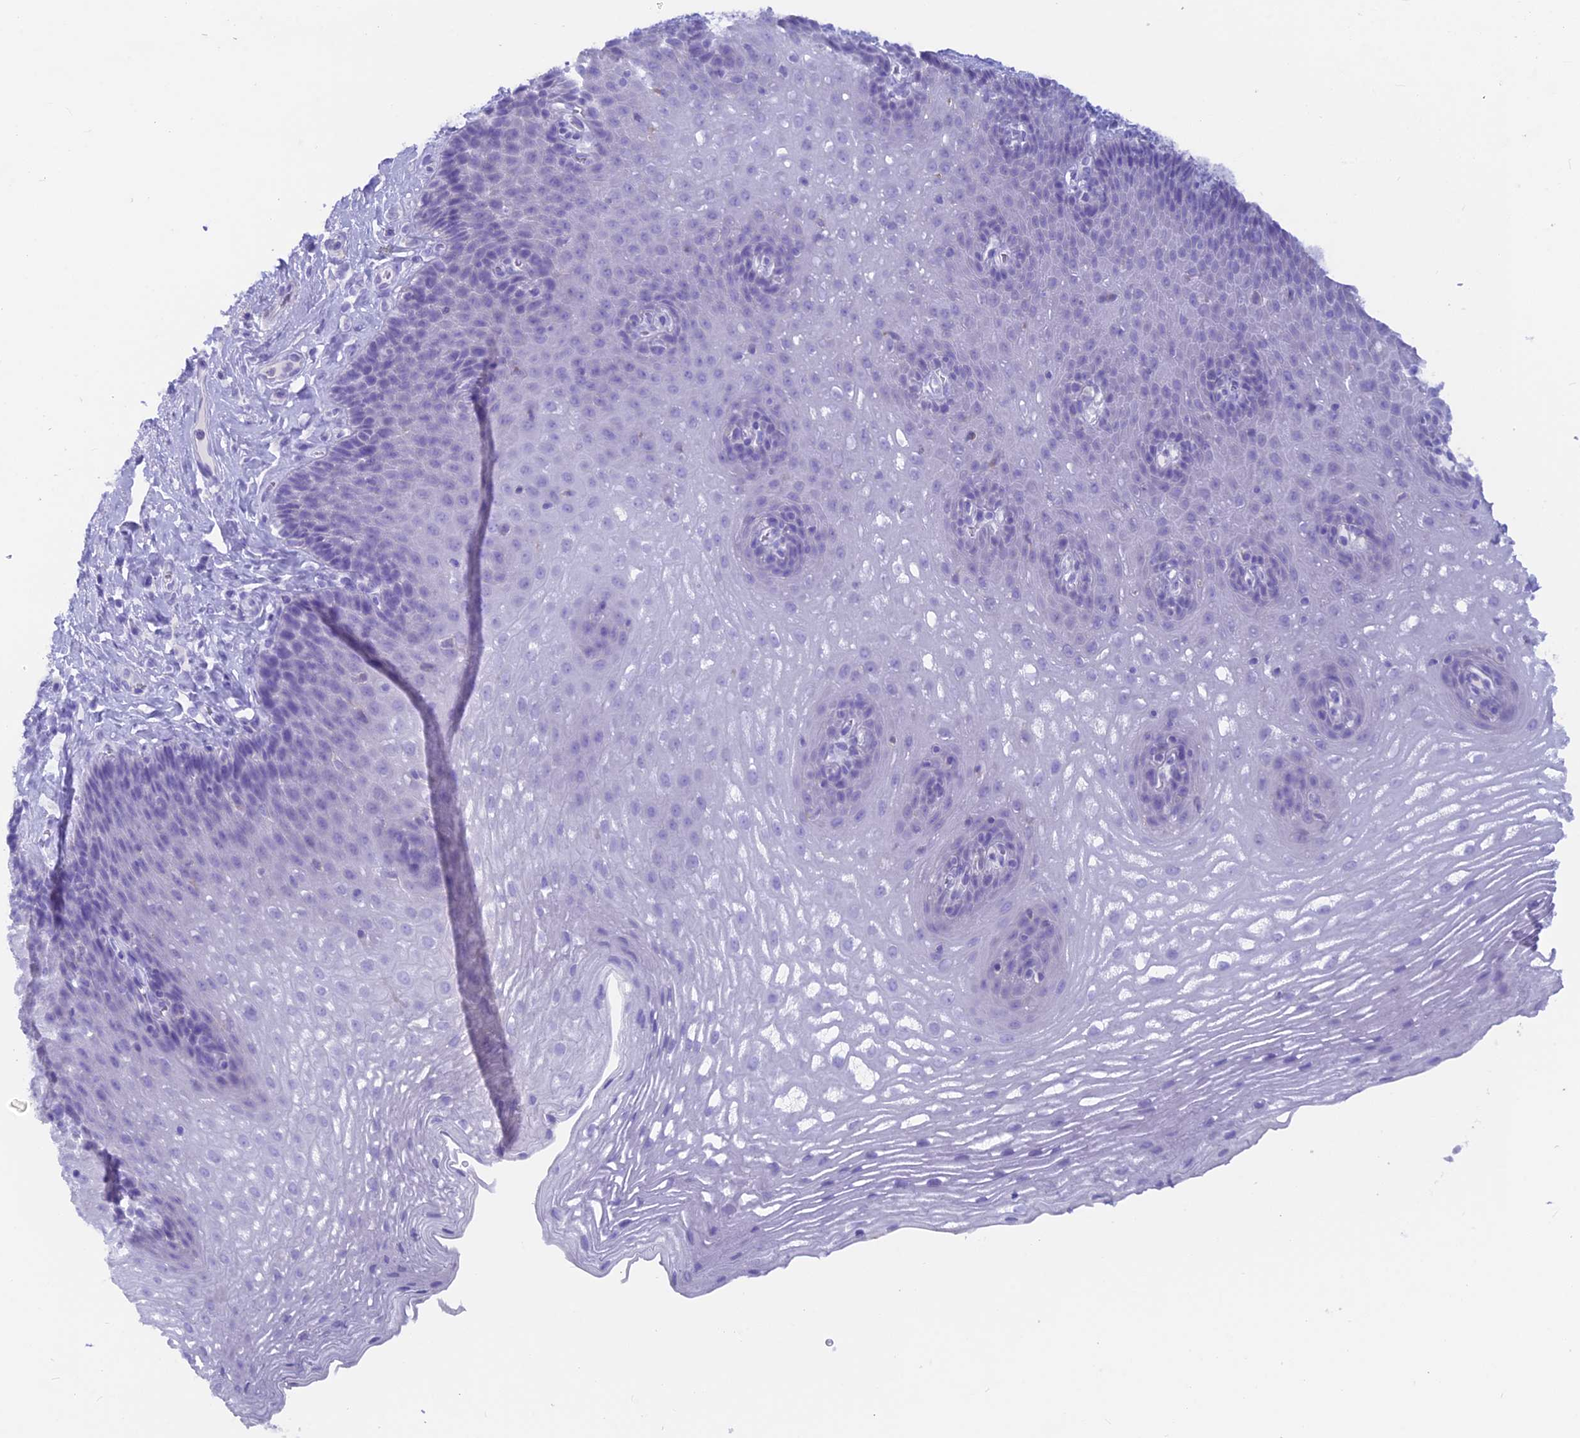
{"staining": {"intensity": "negative", "quantity": "none", "location": "none"}, "tissue": "esophagus", "cell_type": "Squamous epithelial cells", "image_type": "normal", "snomed": [{"axis": "morphology", "description": "Normal tissue, NOS"}, {"axis": "topography", "description": "Esophagus"}], "caption": "This is a photomicrograph of IHC staining of benign esophagus, which shows no expression in squamous epithelial cells.", "gene": "SNTN", "patient": {"sex": "female", "age": 66}}